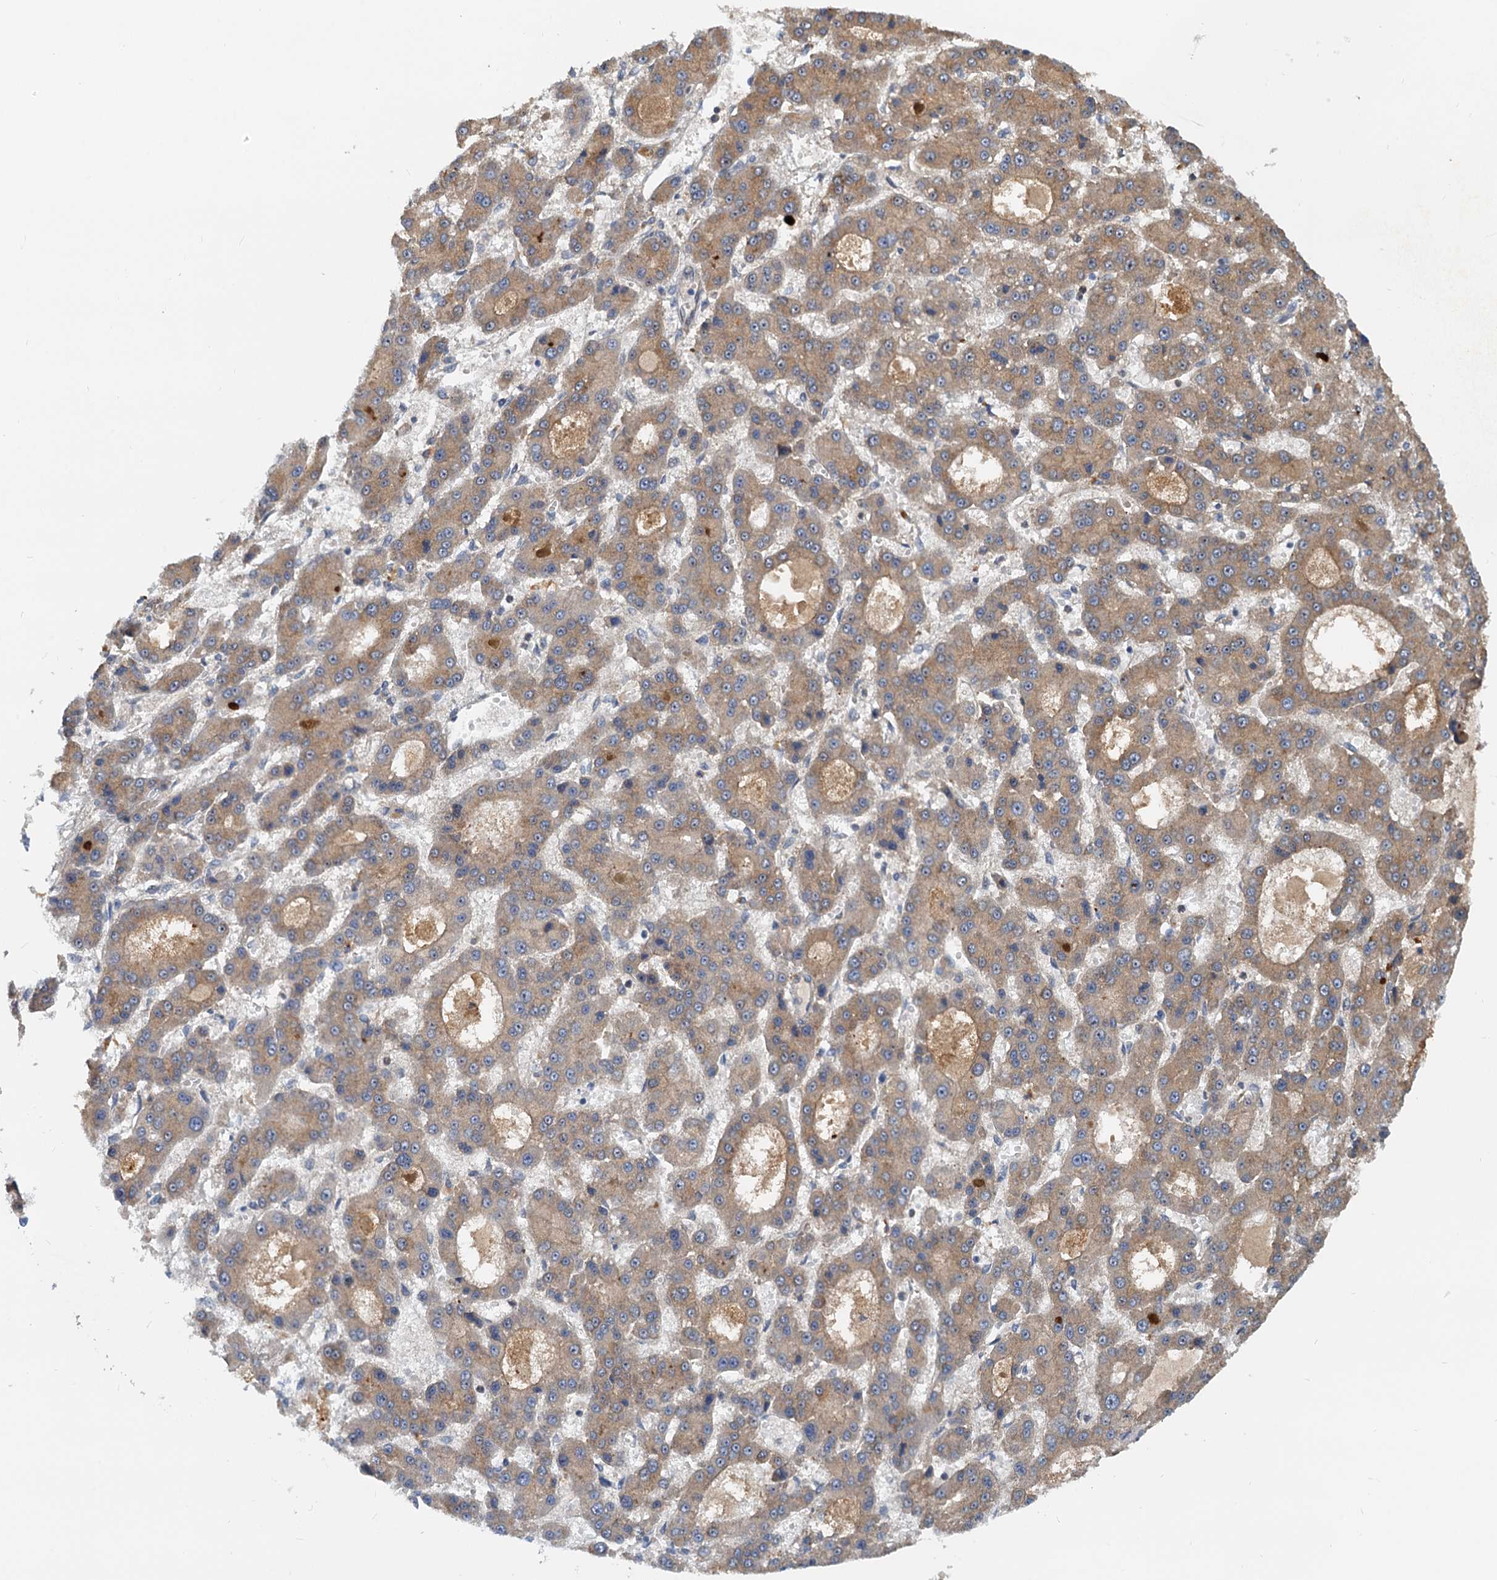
{"staining": {"intensity": "weak", "quantity": ">75%", "location": "cytoplasmic/membranous"}, "tissue": "liver cancer", "cell_type": "Tumor cells", "image_type": "cancer", "snomed": [{"axis": "morphology", "description": "Carcinoma, Hepatocellular, NOS"}, {"axis": "topography", "description": "Liver"}], "caption": "Protein staining by IHC displays weak cytoplasmic/membranous positivity in about >75% of tumor cells in liver cancer. (Stains: DAB in brown, nuclei in blue, Microscopy: brightfield microscopy at high magnification).", "gene": "TOLLIP", "patient": {"sex": "male", "age": 70}}